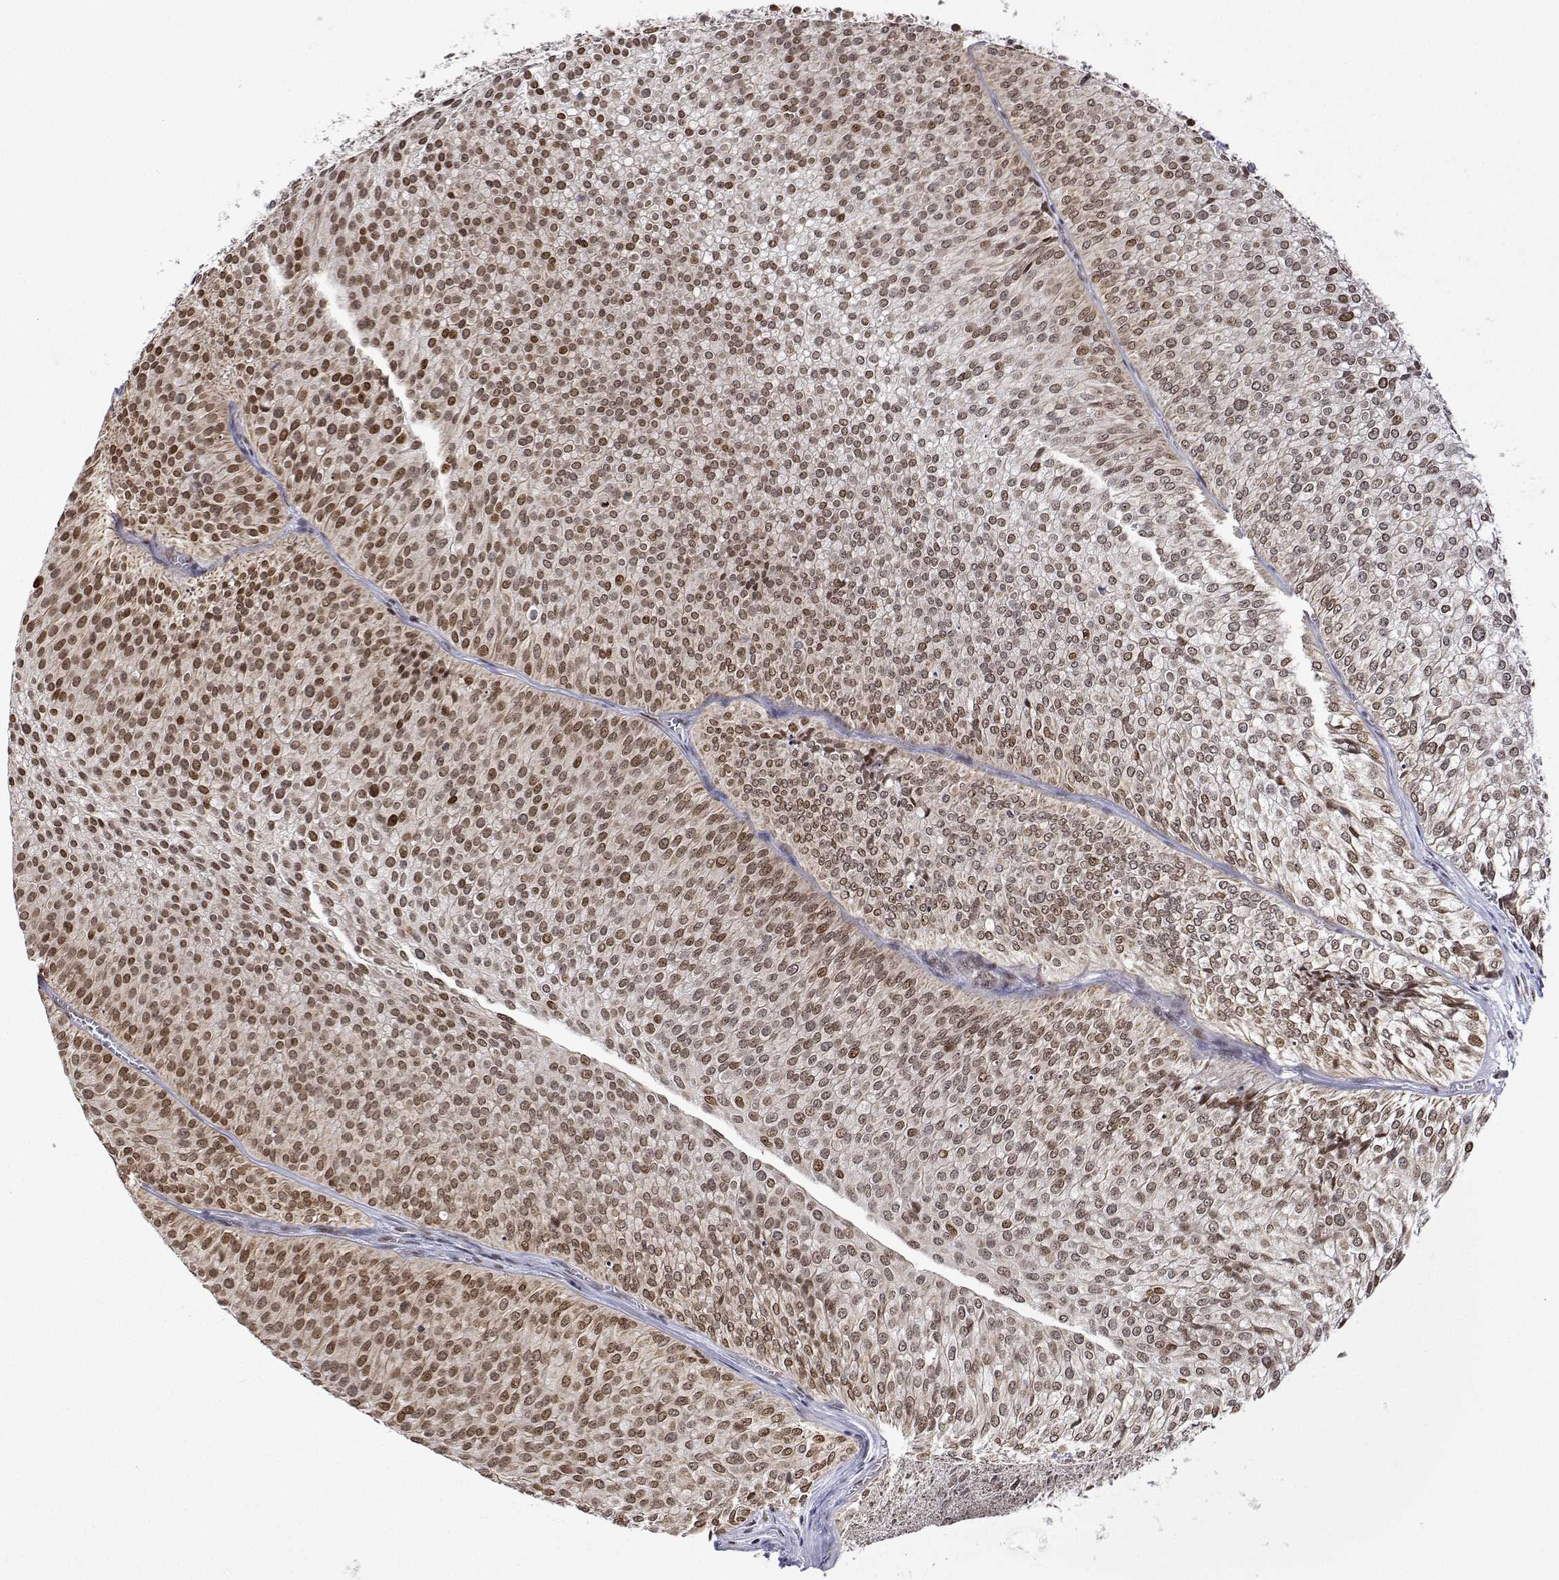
{"staining": {"intensity": "moderate", "quantity": ">75%", "location": "nuclear"}, "tissue": "urothelial cancer", "cell_type": "Tumor cells", "image_type": "cancer", "snomed": [{"axis": "morphology", "description": "Urothelial carcinoma, Low grade"}, {"axis": "topography", "description": "Urinary bladder"}], "caption": "A medium amount of moderate nuclear staining is appreciated in about >75% of tumor cells in urothelial carcinoma (low-grade) tissue.", "gene": "XPC", "patient": {"sex": "male", "age": 91}}